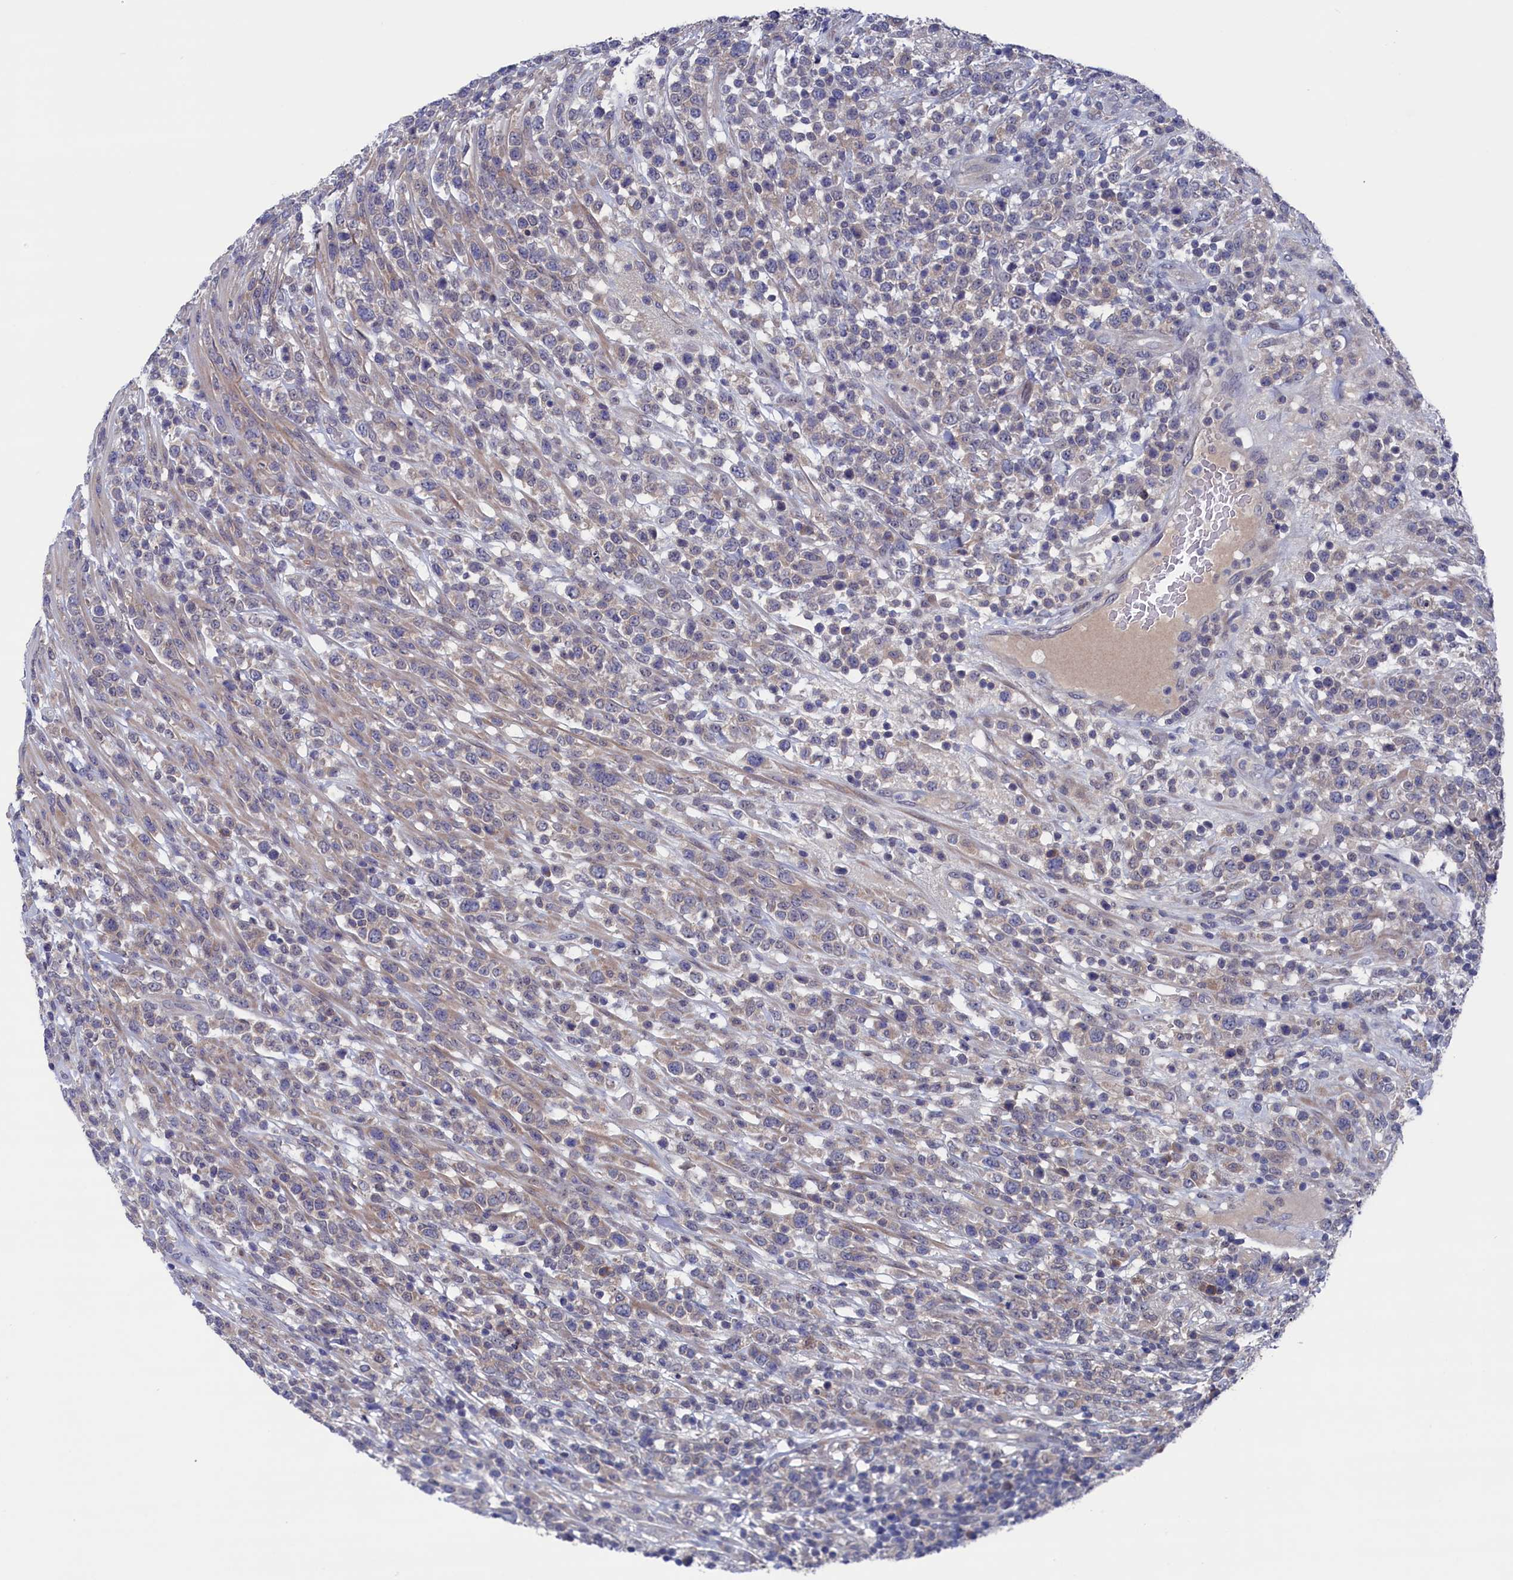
{"staining": {"intensity": "weak", "quantity": "<25%", "location": "cytoplasmic/membranous"}, "tissue": "lymphoma", "cell_type": "Tumor cells", "image_type": "cancer", "snomed": [{"axis": "morphology", "description": "Malignant lymphoma, non-Hodgkin's type, High grade"}, {"axis": "topography", "description": "Colon"}], "caption": "This is a image of immunohistochemistry (IHC) staining of malignant lymphoma, non-Hodgkin's type (high-grade), which shows no expression in tumor cells.", "gene": "SPATA13", "patient": {"sex": "female", "age": 53}}